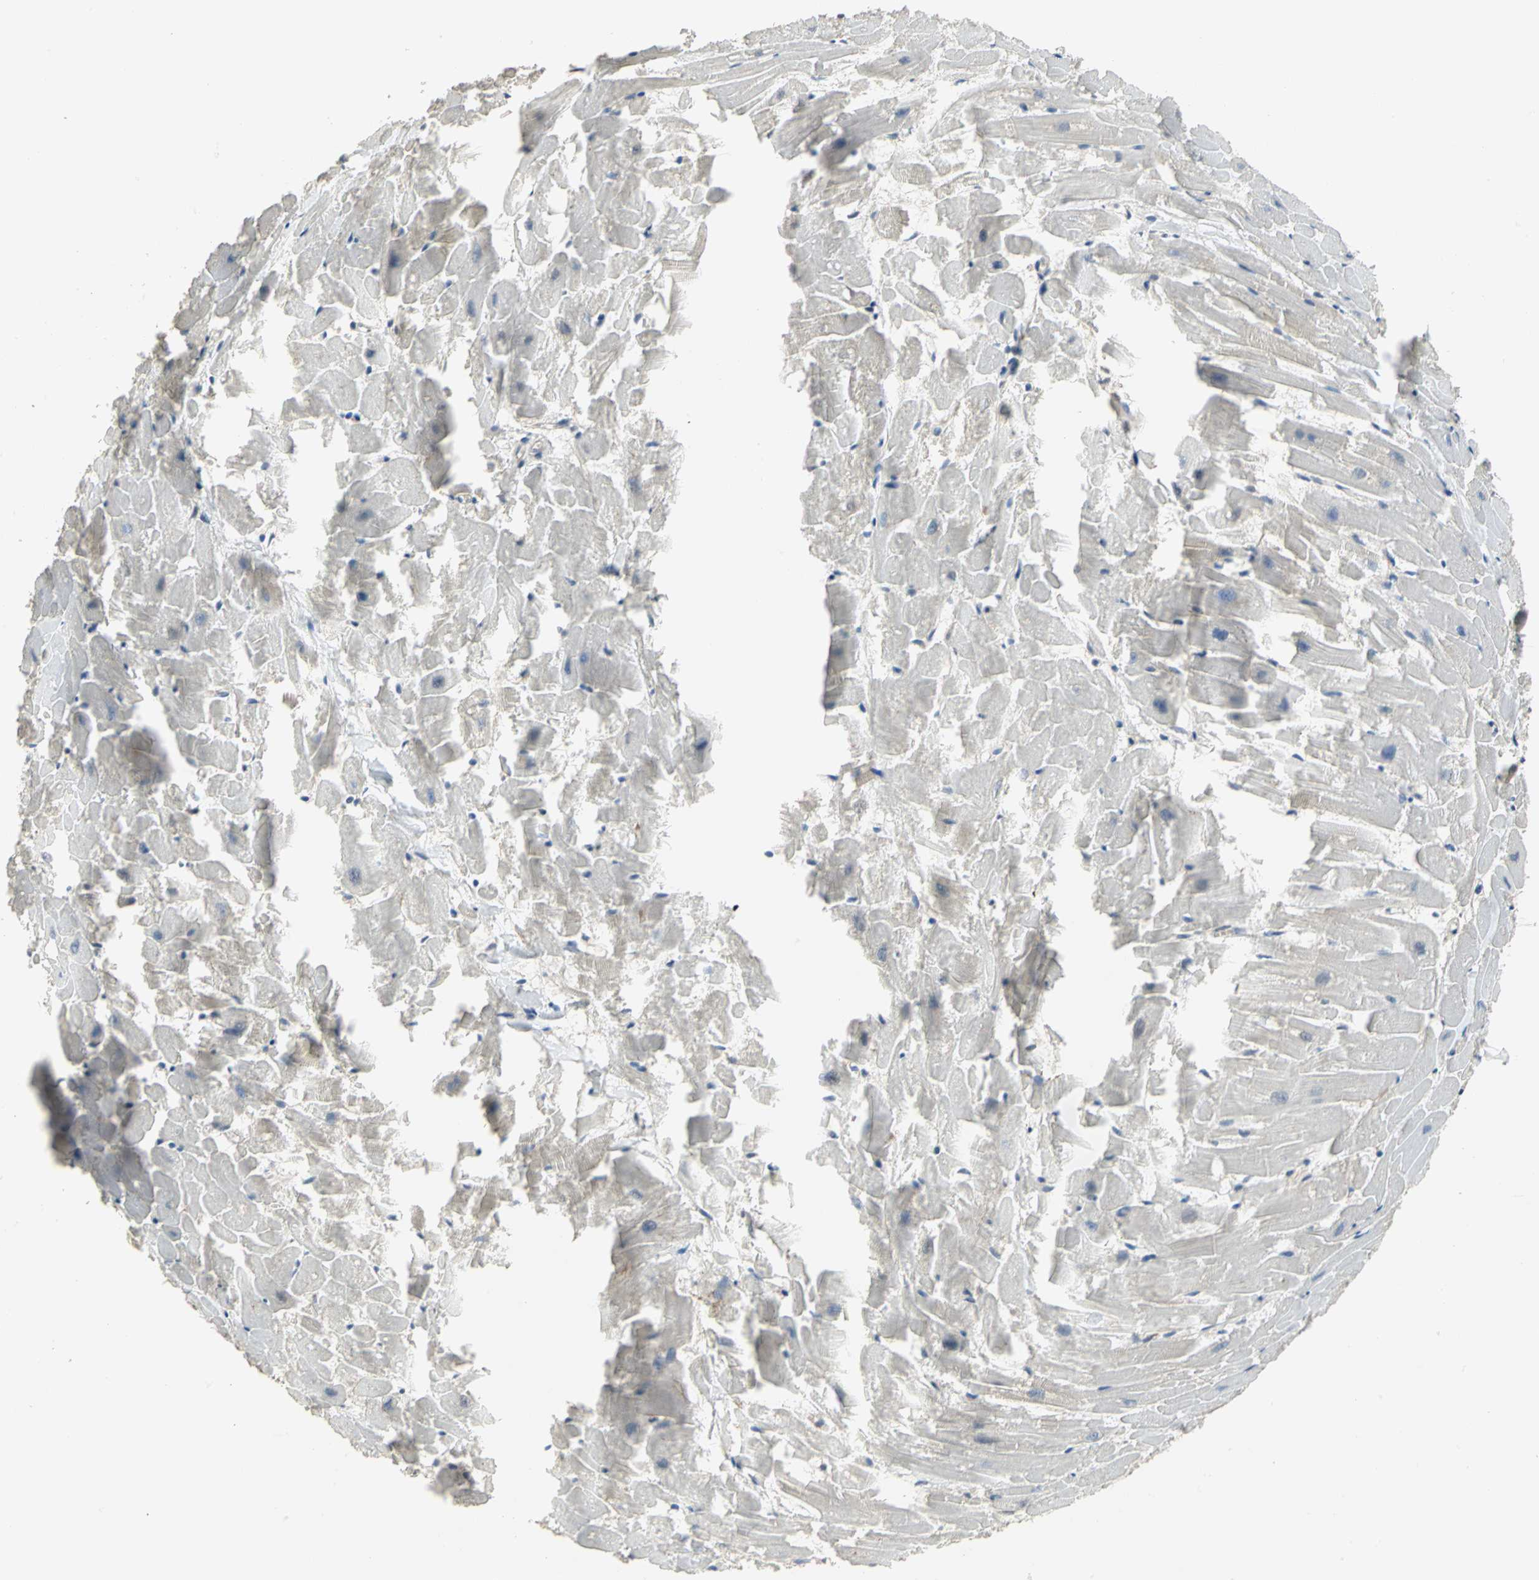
{"staining": {"intensity": "negative", "quantity": "none", "location": "none"}, "tissue": "heart muscle", "cell_type": "Cardiomyocytes", "image_type": "normal", "snomed": [{"axis": "morphology", "description": "Normal tissue, NOS"}, {"axis": "topography", "description": "Heart"}], "caption": "High magnification brightfield microscopy of unremarkable heart muscle stained with DAB (3,3'-diaminobenzidine) (brown) and counterstained with hematoxylin (blue): cardiomyocytes show no significant positivity.", "gene": "SKAP2", "patient": {"sex": "female", "age": 19}}